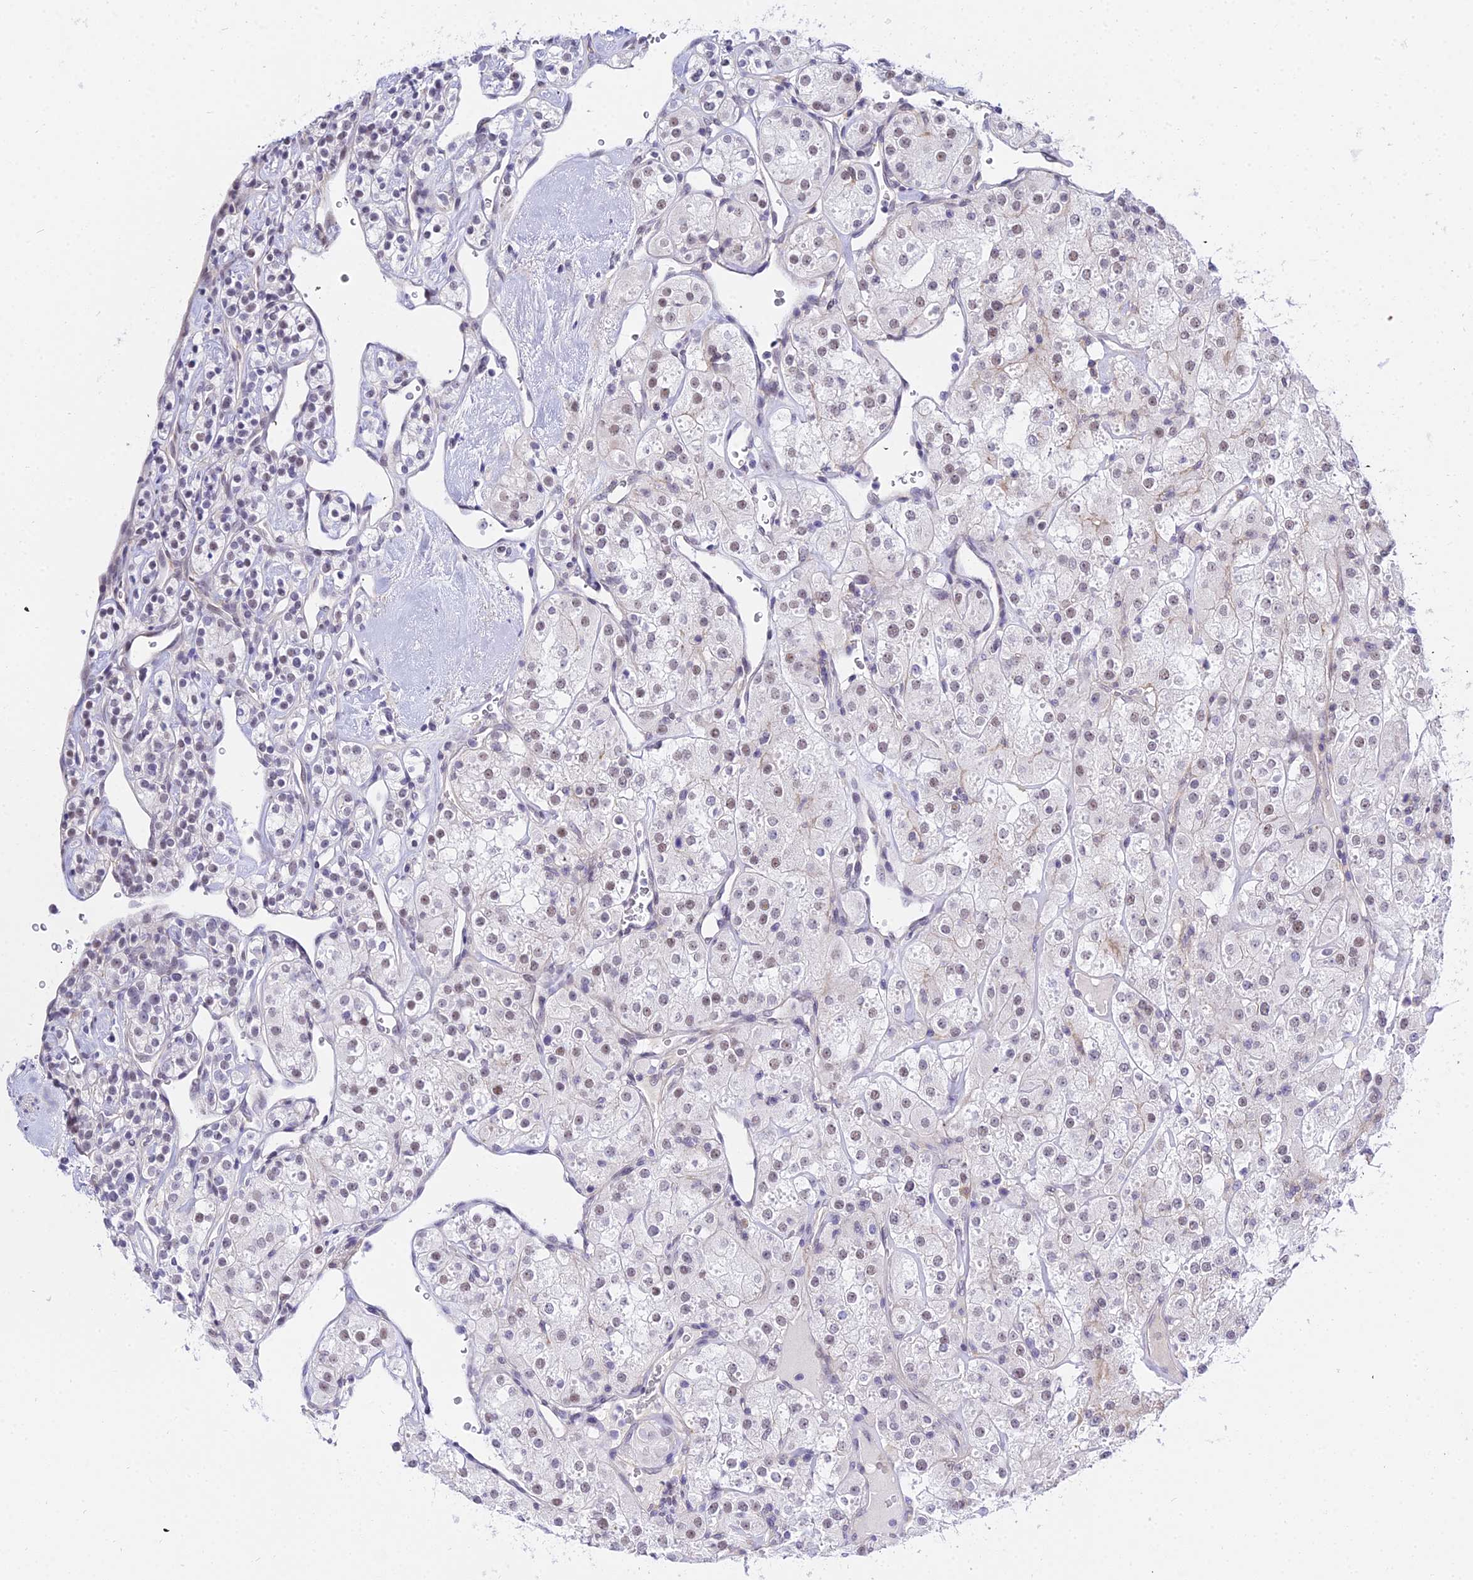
{"staining": {"intensity": "moderate", "quantity": "<25%", "location": "nuclear"}, "tissue": "renal cancer", "cell_type": "Tumor cells", "image_type": "cancer", "snomed": [{"axis": "morphology", "description": "Adenocarcinoma, NOS"}, {"axis": "topography", "description": "Kidney"}], "caption": "The photomicrograph exhibits a brown stain indicating the presence of a protein in the nuclear of tumor cells in renal cancer. The protein of interest is shown in brown color, while the nuclei are stained blue.", "gene": "ZNF628", "patient": {"sex": "male", "age": 77}}